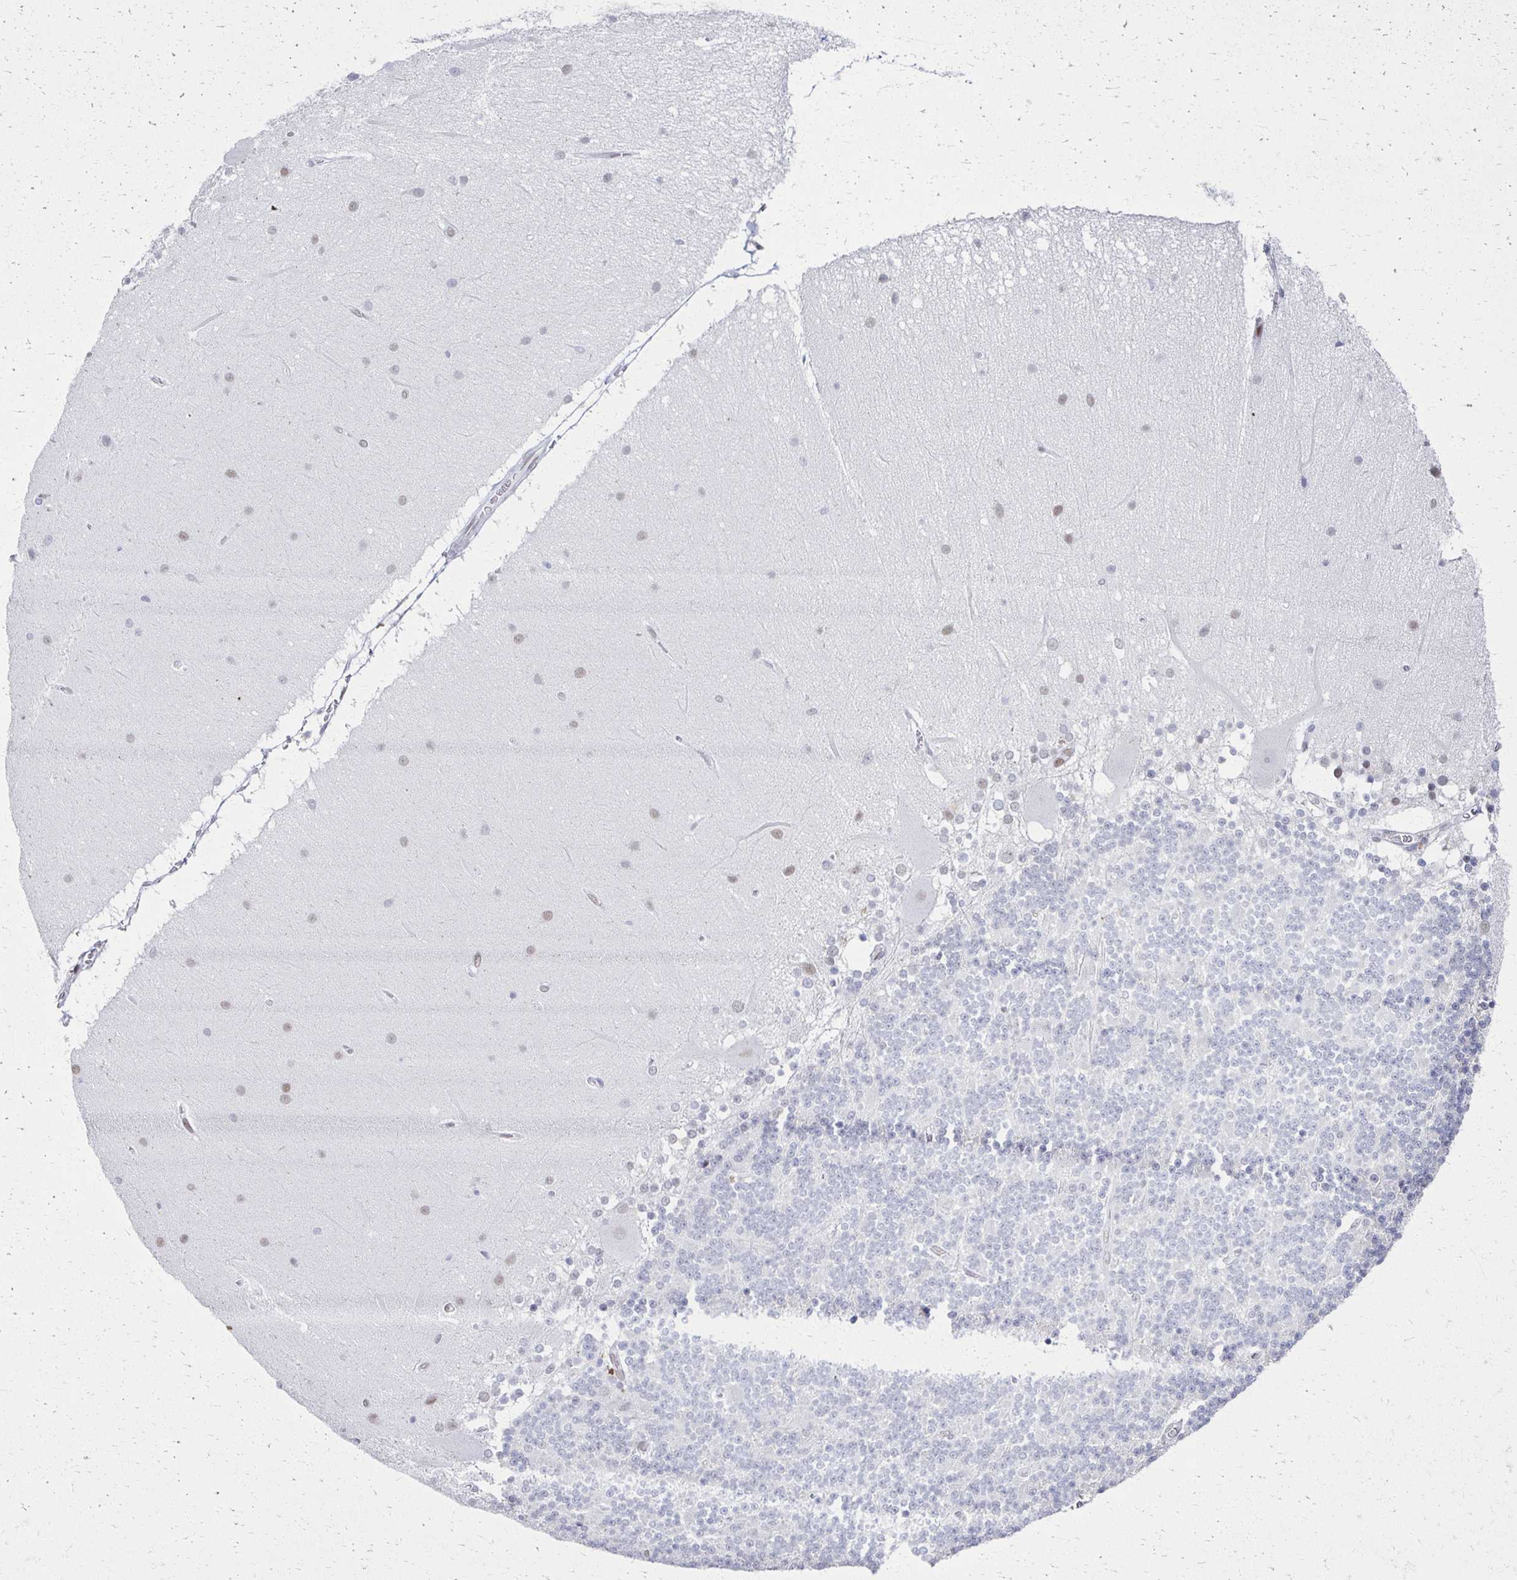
{"staining": {"intensity": "negative", "quantity": "none", "location": "none"}, "tissue": "cerebellum", "cell_type": "Cells in granular layer", "image_type": "normal", "snomed": [{"axis": "morphology", "description": "Normal tissue, NOS"}, {"axis": "topography", "description": "Cerebellum"}], "caption": "Immunohistochemistry micrograph of unremarkable cerebellum: cerebellum stained with DAB (3,3'-diaminobenzidine) shows no significant protein positivity in cells in granular layer. (DAB (3,3'-diaminobenzidine) immunohistochemistry (IHC) with hematoxylin counter stain).", "gene": "IRF7", "patient": {"sex": "female", "age": 54}}